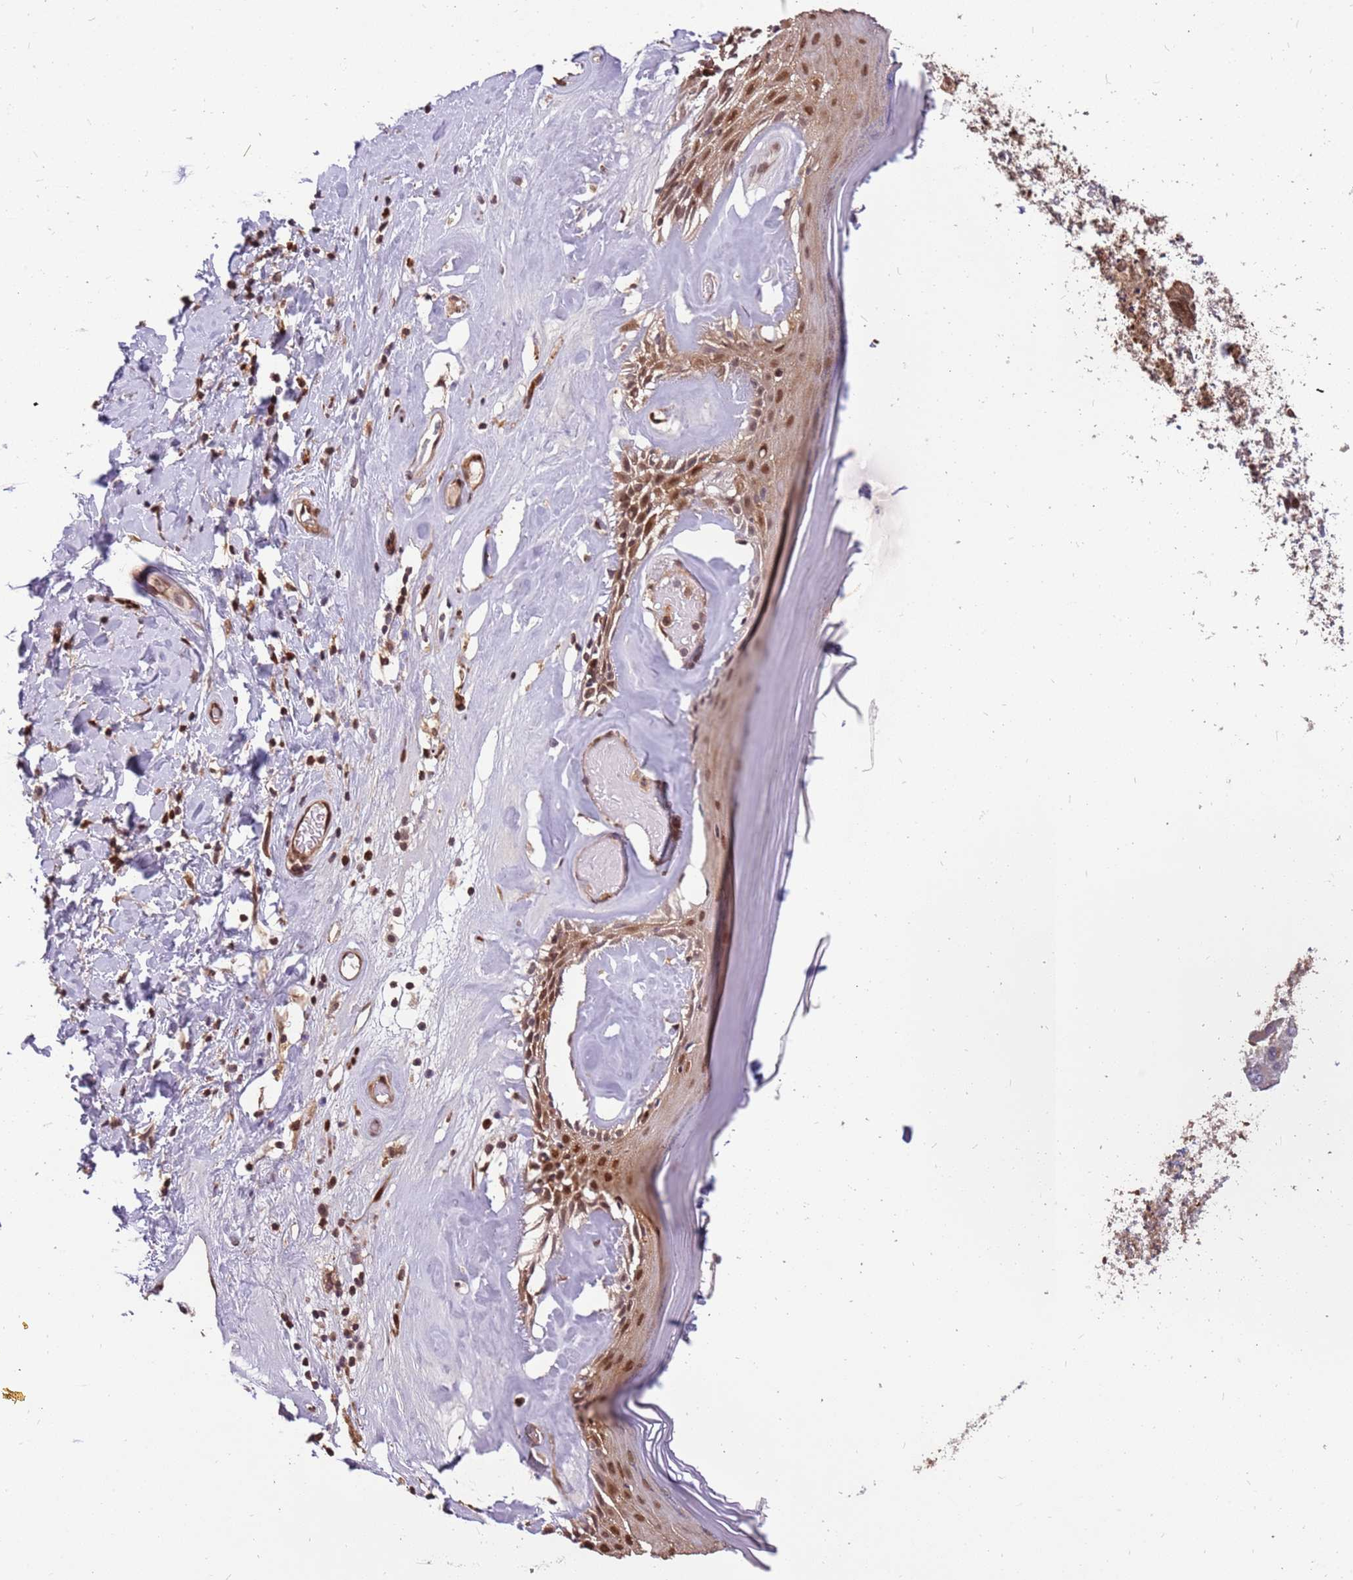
{"staining": {"intensity": "moderate", "quantity": ">75%", "location": "nuclear"}, "tissue": "skin", "cell_type": "Epidermal cells", "image_type": "normal", "snomed": [{"axis": "morphology", "description": "Normal tissue, NOS"}, {"axis": "topography", "description": "Vulva"}], "caption": "IHC histopathology image of normal human skin stained for a protein (brown), which exhibits medium levels of moderate nuclear positivity in approximately >75% of epidermal cells.", "gene": "GBP2", "patient": {"sex": "female", "age": 86}}